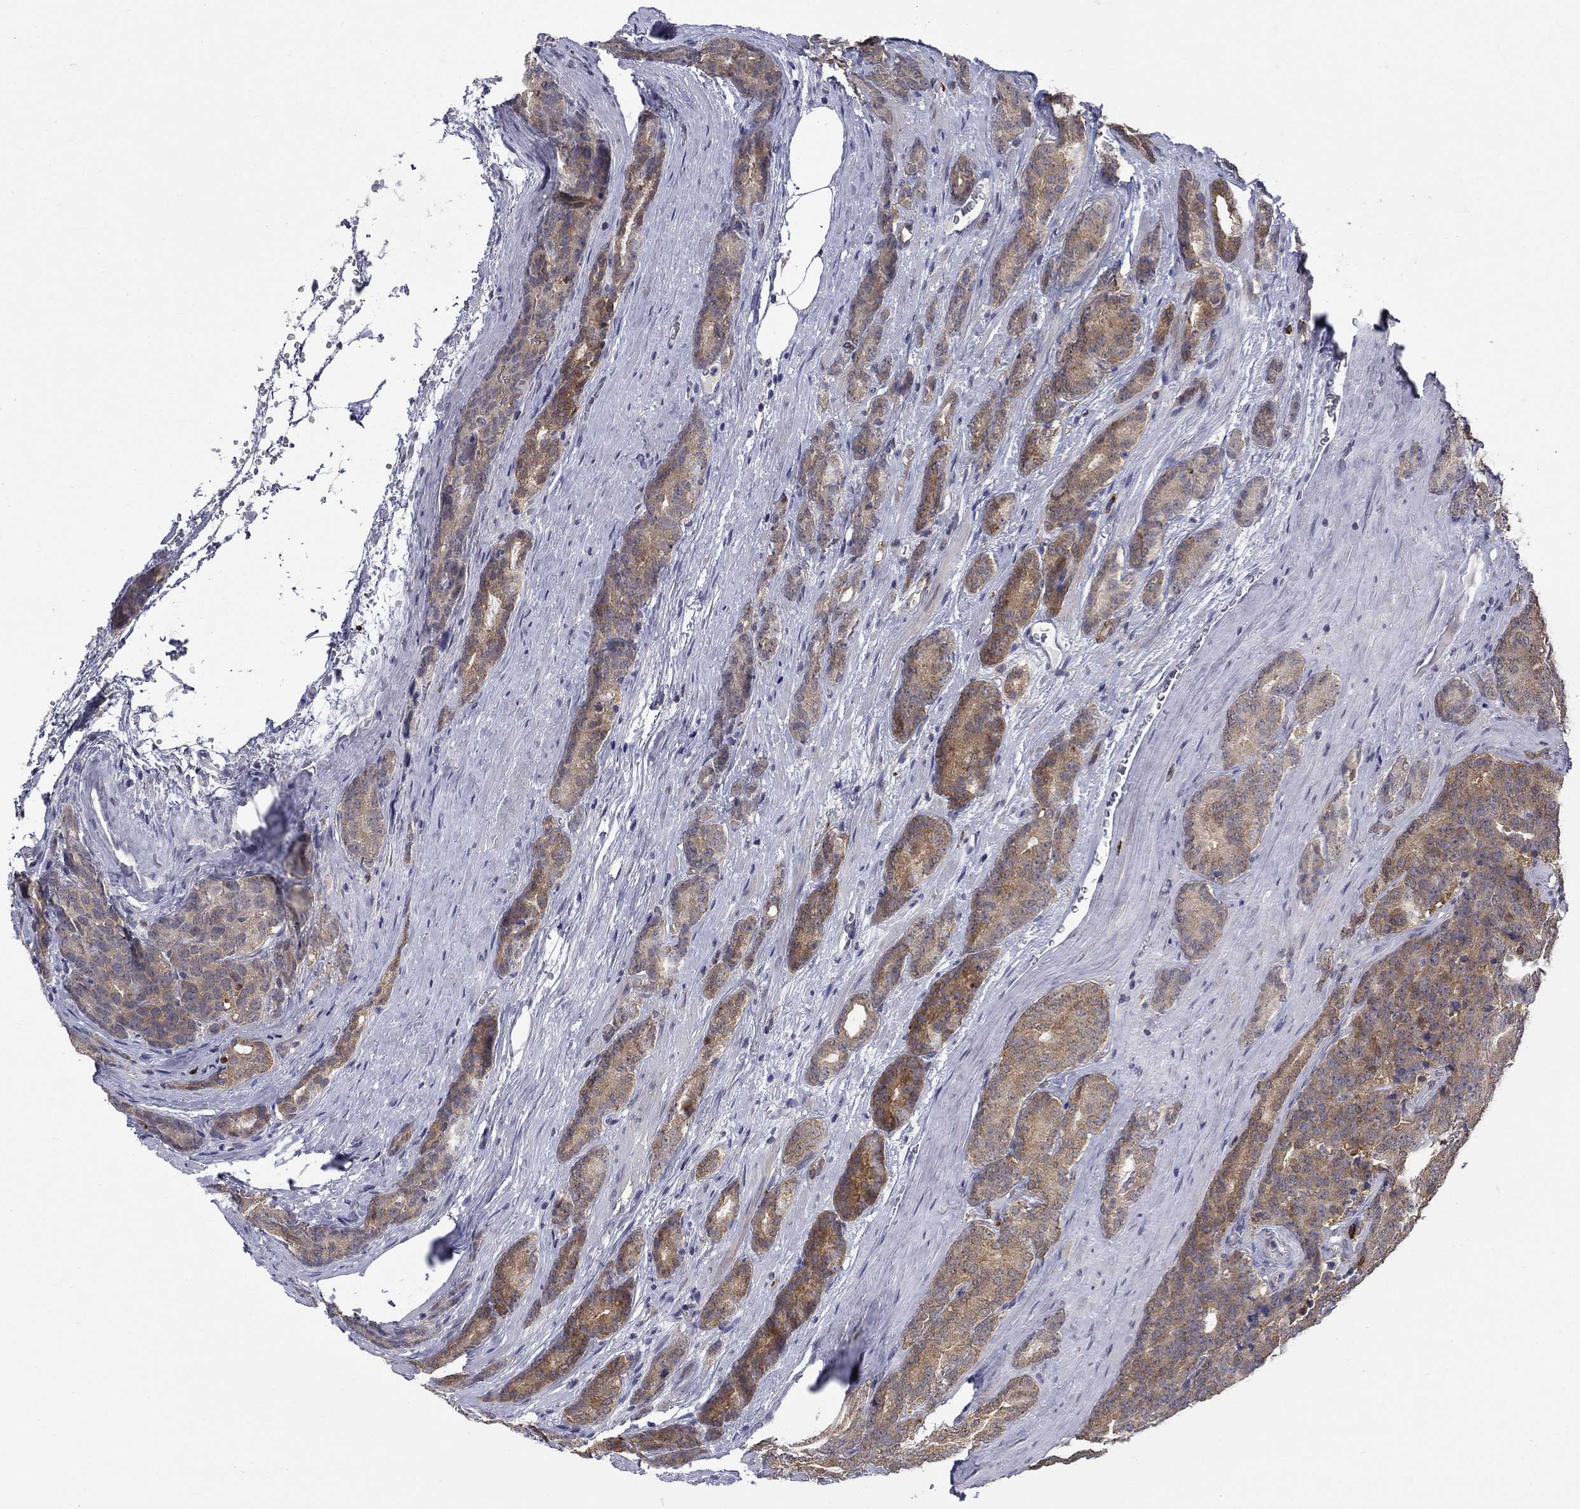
{"staining": {"intensity": "moderate", "quantity": ">75%", "location": "cytoplasmic/membranous"}, "tissue": "prostate cancer", "cell_type": "Tumor cells", "image_type": "cancer", "snomed": [{"axis": "morphology", "description": "Adenocarcinoma, NOS"}, {"axis": "topography", "description": "Prostate"}], "caption": "The photomicrograph reveals a brown stain indicating the presence of a protein in the cytoplasmic/membranous of tumor cells in prostate cancer (adenocarcinoma).", "gene": "PCBP3", "patient": {"sex": "male", "age": 71}}